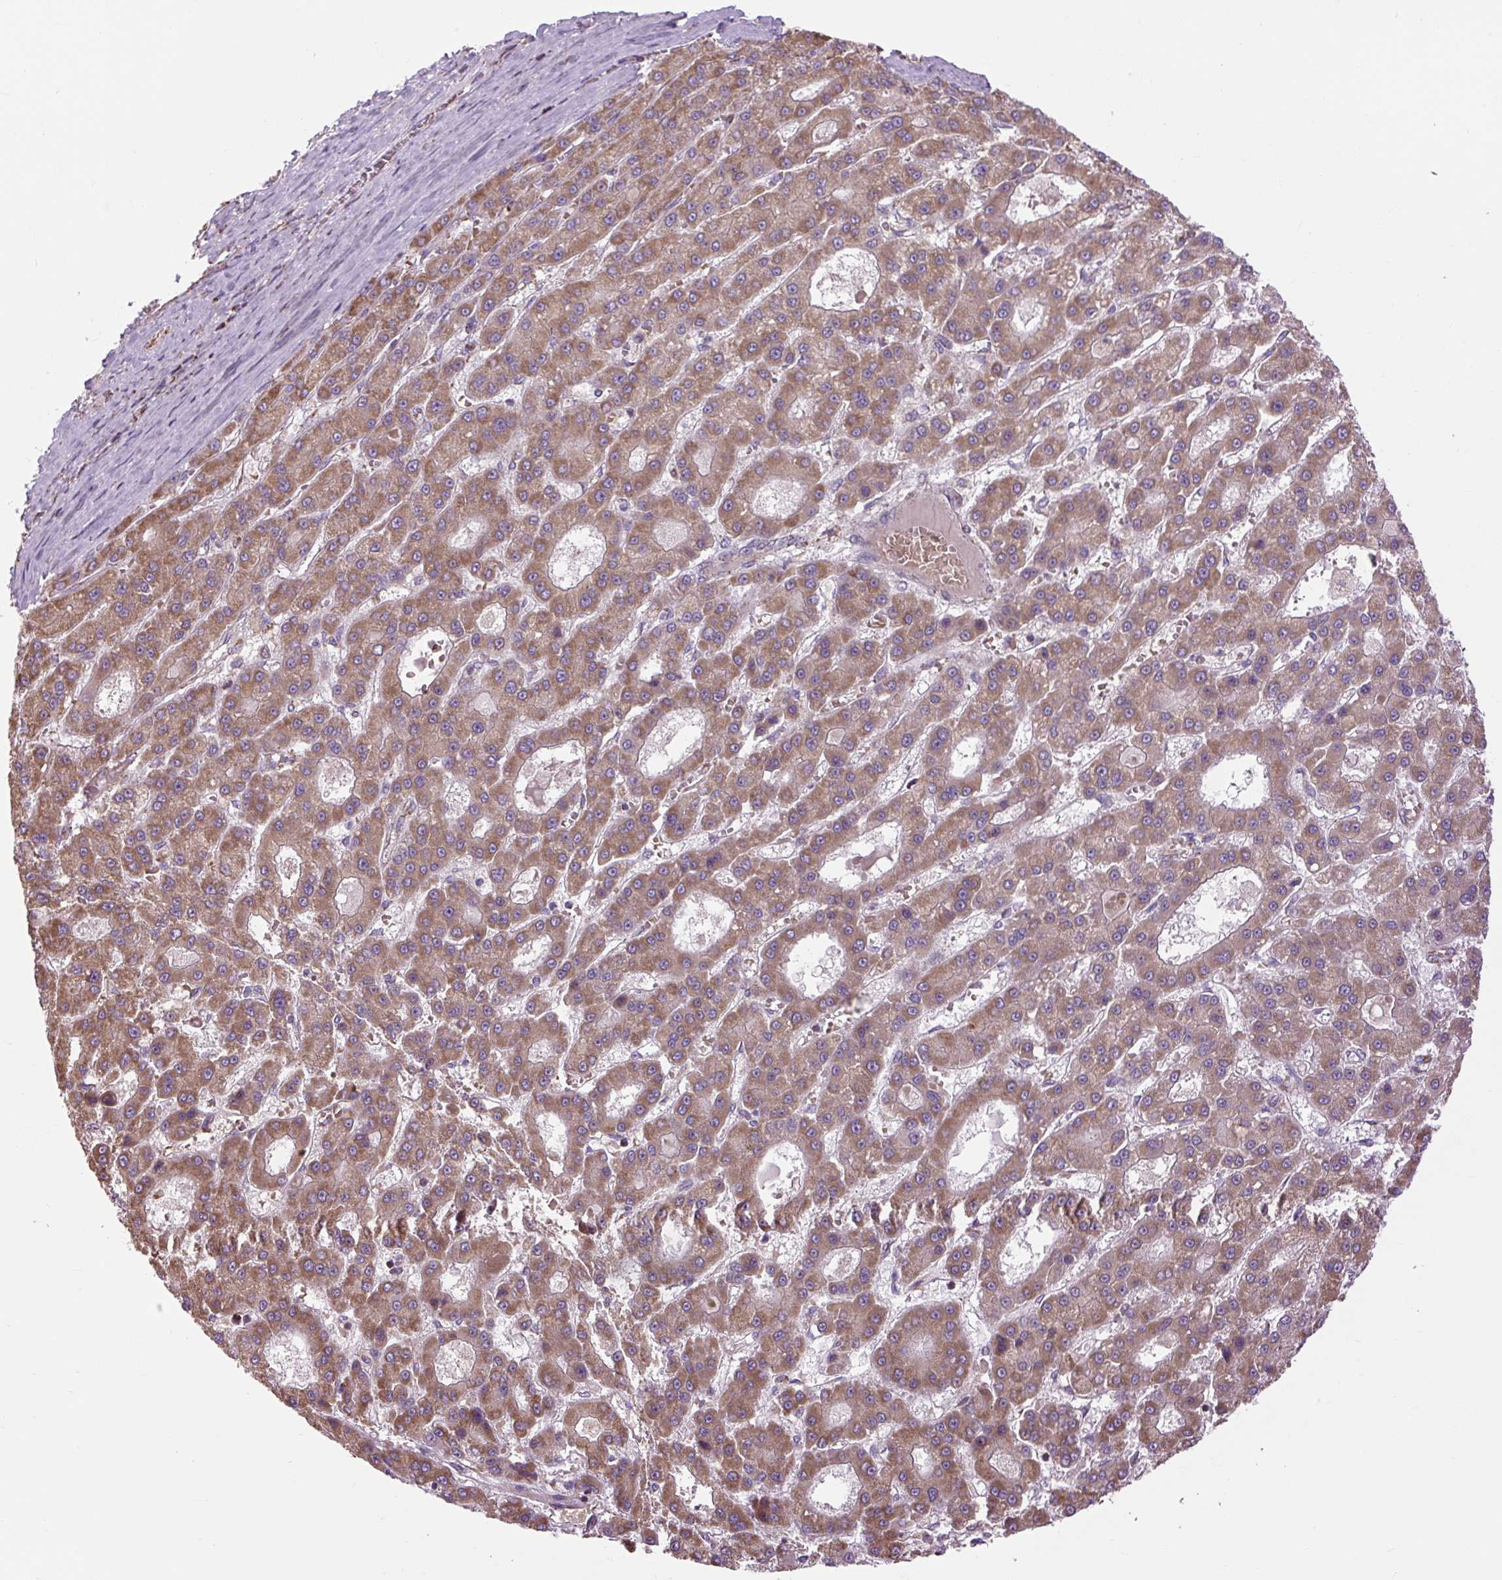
{"staining": {"intensity": "moderate", "quantity": ">75%", "location": "cytoplasmic/membranous"}, "tissue": "liver cancer", "cell_type": "Tumor cells", "image_type": "cancer", "snomed": [{"axis": "morphology", "description": "Carcinoma, Hepatocellular, NOS"}, {"axis": "topography", "description": "Liver"}], "caption": "Immunohistochemical staining of hepatocellular carcinoma (liver) demonstrates medium levels of moderate cytoplasmic/membranous expression in approximately >75% of tumor cells. The staining was performed using DAB (3,3'-diaminobenzidine) to visualize the protein expression in brown, while the nuclei were stained in blue with hematoxylin (Magnification: 20x).", "gene": "PLCG1", "patient": {"sex": "male", "age": 70}}